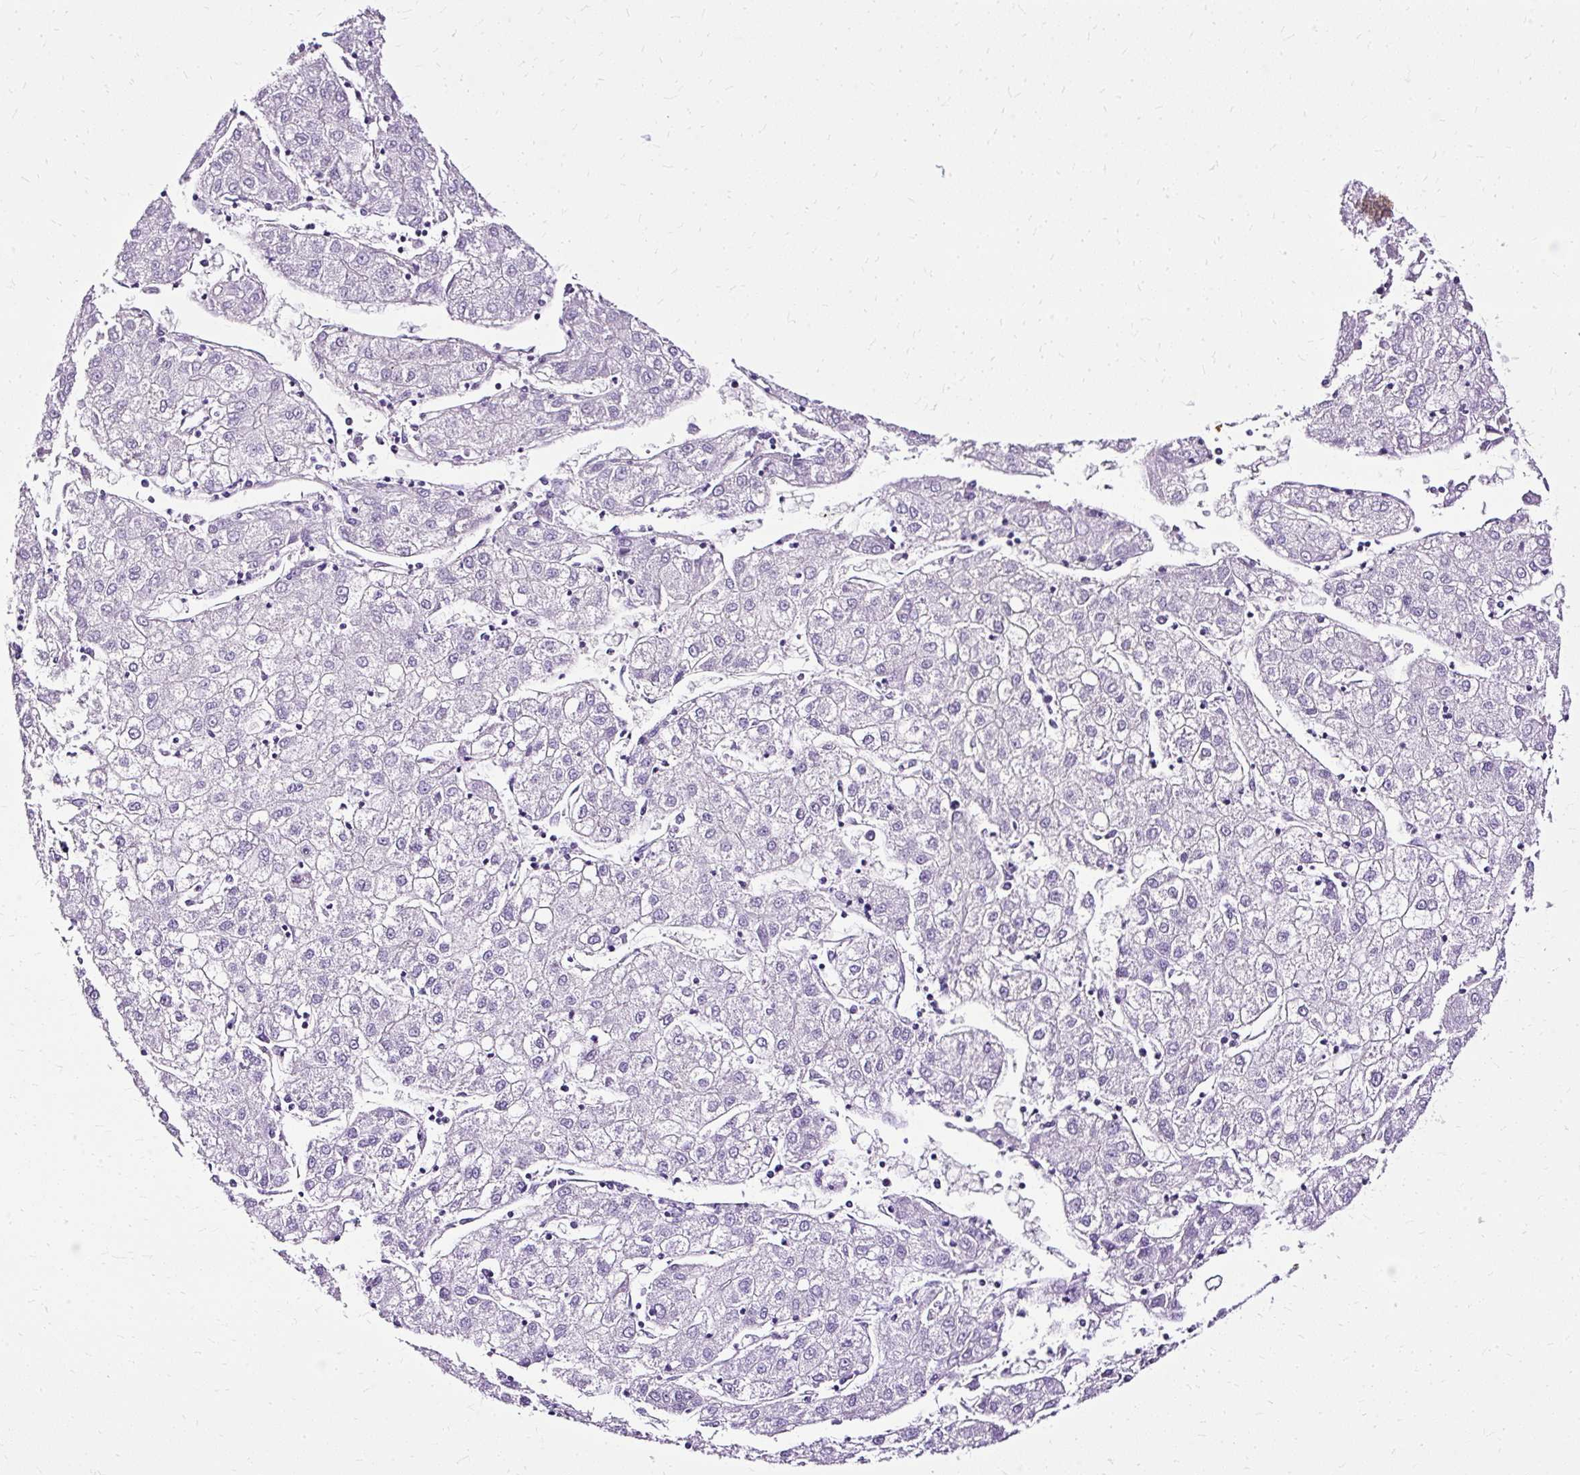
{"staining": {"intensity": "negative", "quantity": "none", "location": "none"}, "tissue": "liver cancer", "cell_type": "Tumor cells", "image_type": "cancer", "snomed": [{"axis": "morphology", "description": "Carcinoma, Hepatocellular, NOS"}, {"axis": "topography", "description": "Liver"}], "caption": "Tumor cells show no significant expression in liver cancer.", "gene": "SLC8A2", "patient": {"sex": "male", "age": 72}}